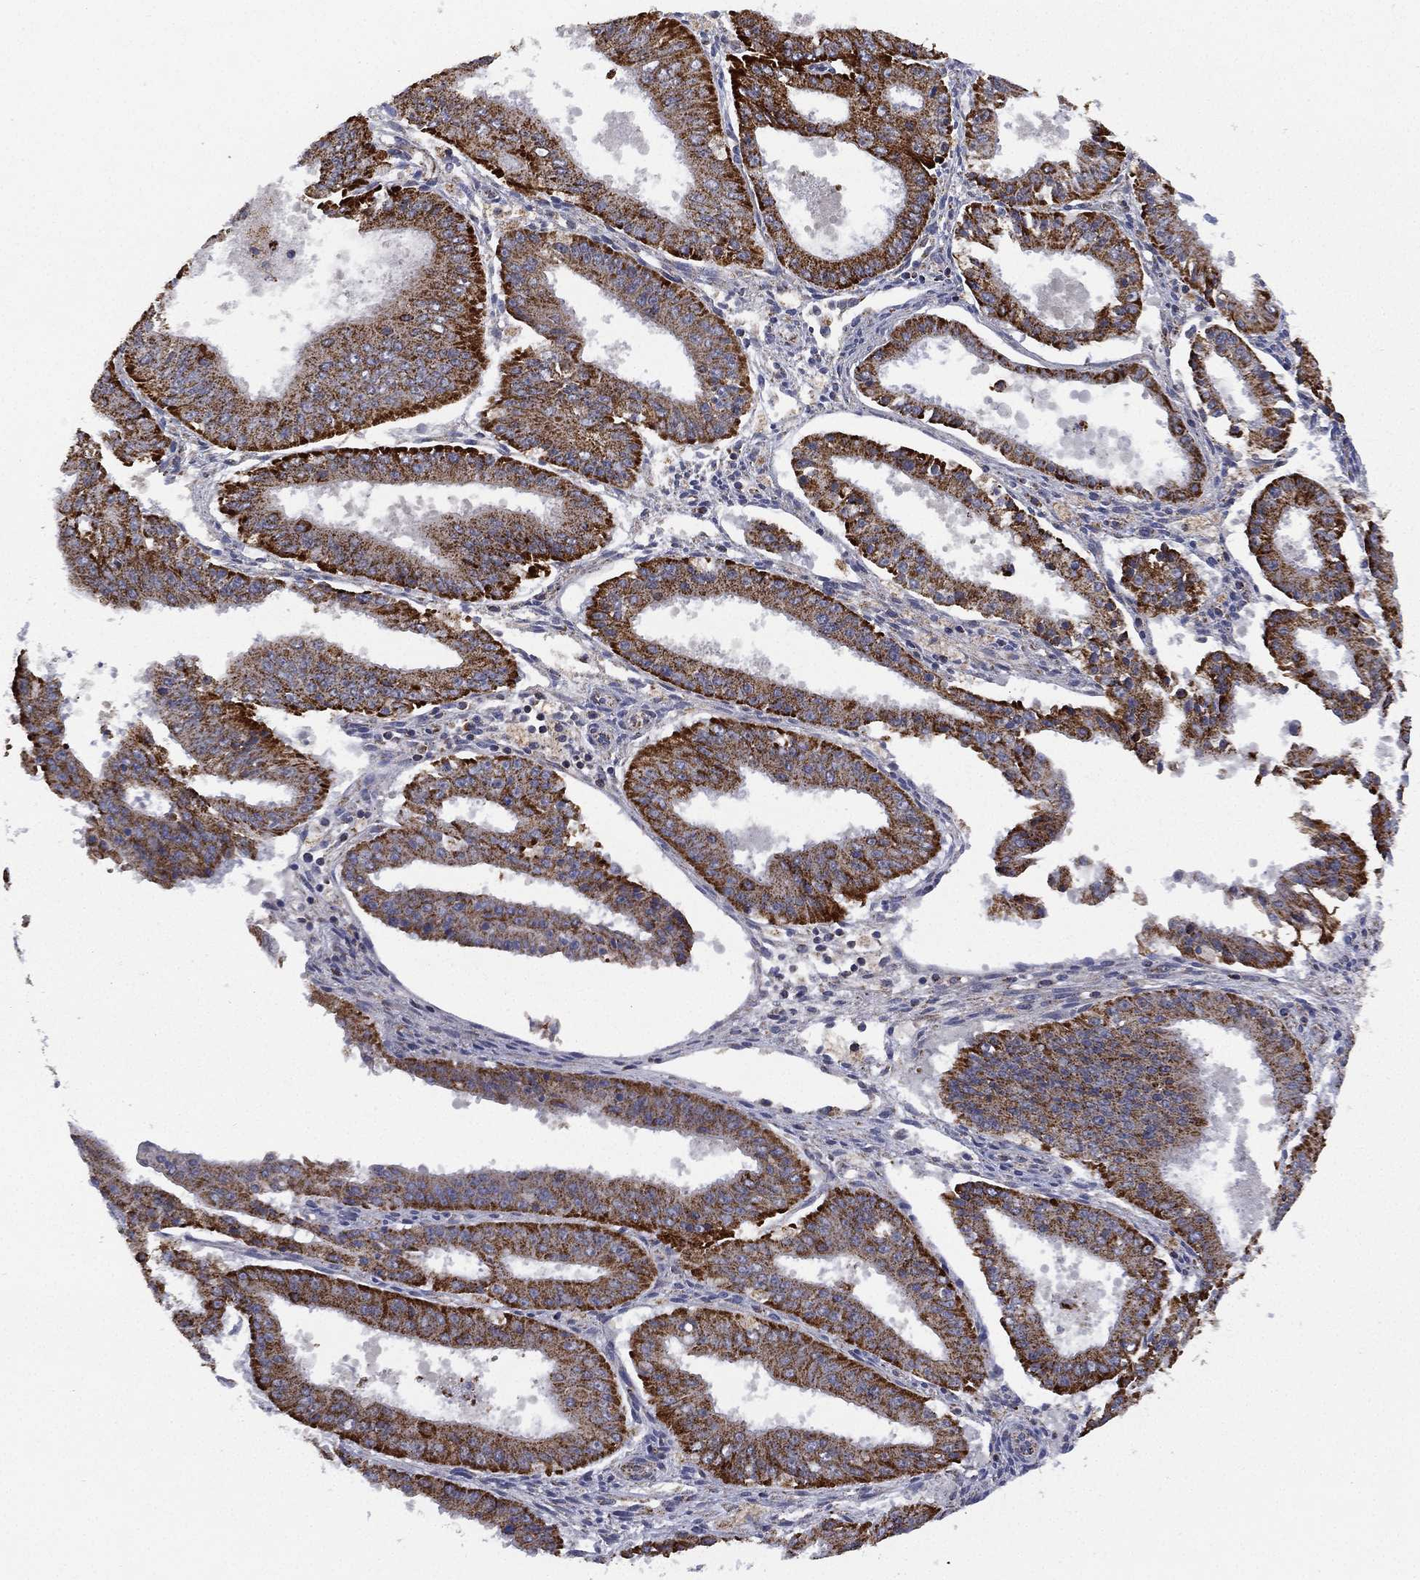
{"staining": {"intensity": "strong", "quantity": ">75%", "location": "cytoplasmic/membranous"}, "tissue": "ovarian cancer", "cell_type": "Tumor cells", "image_type": "cancer", "snomed": [{"axis": "morphology", "description": "Carcinoma, endometroid"}, {"axis": "topography", "description": "Ovary"}], "caption": "Immunohistochemical staining of ovarian cancer (endometroid carcinoma) reveals strong cytoplasmic/membranous protein positivity in about >75% of tumor cells.", "gene": "PPP2R5A", "patient": {"sex": "female", "age": 42}}